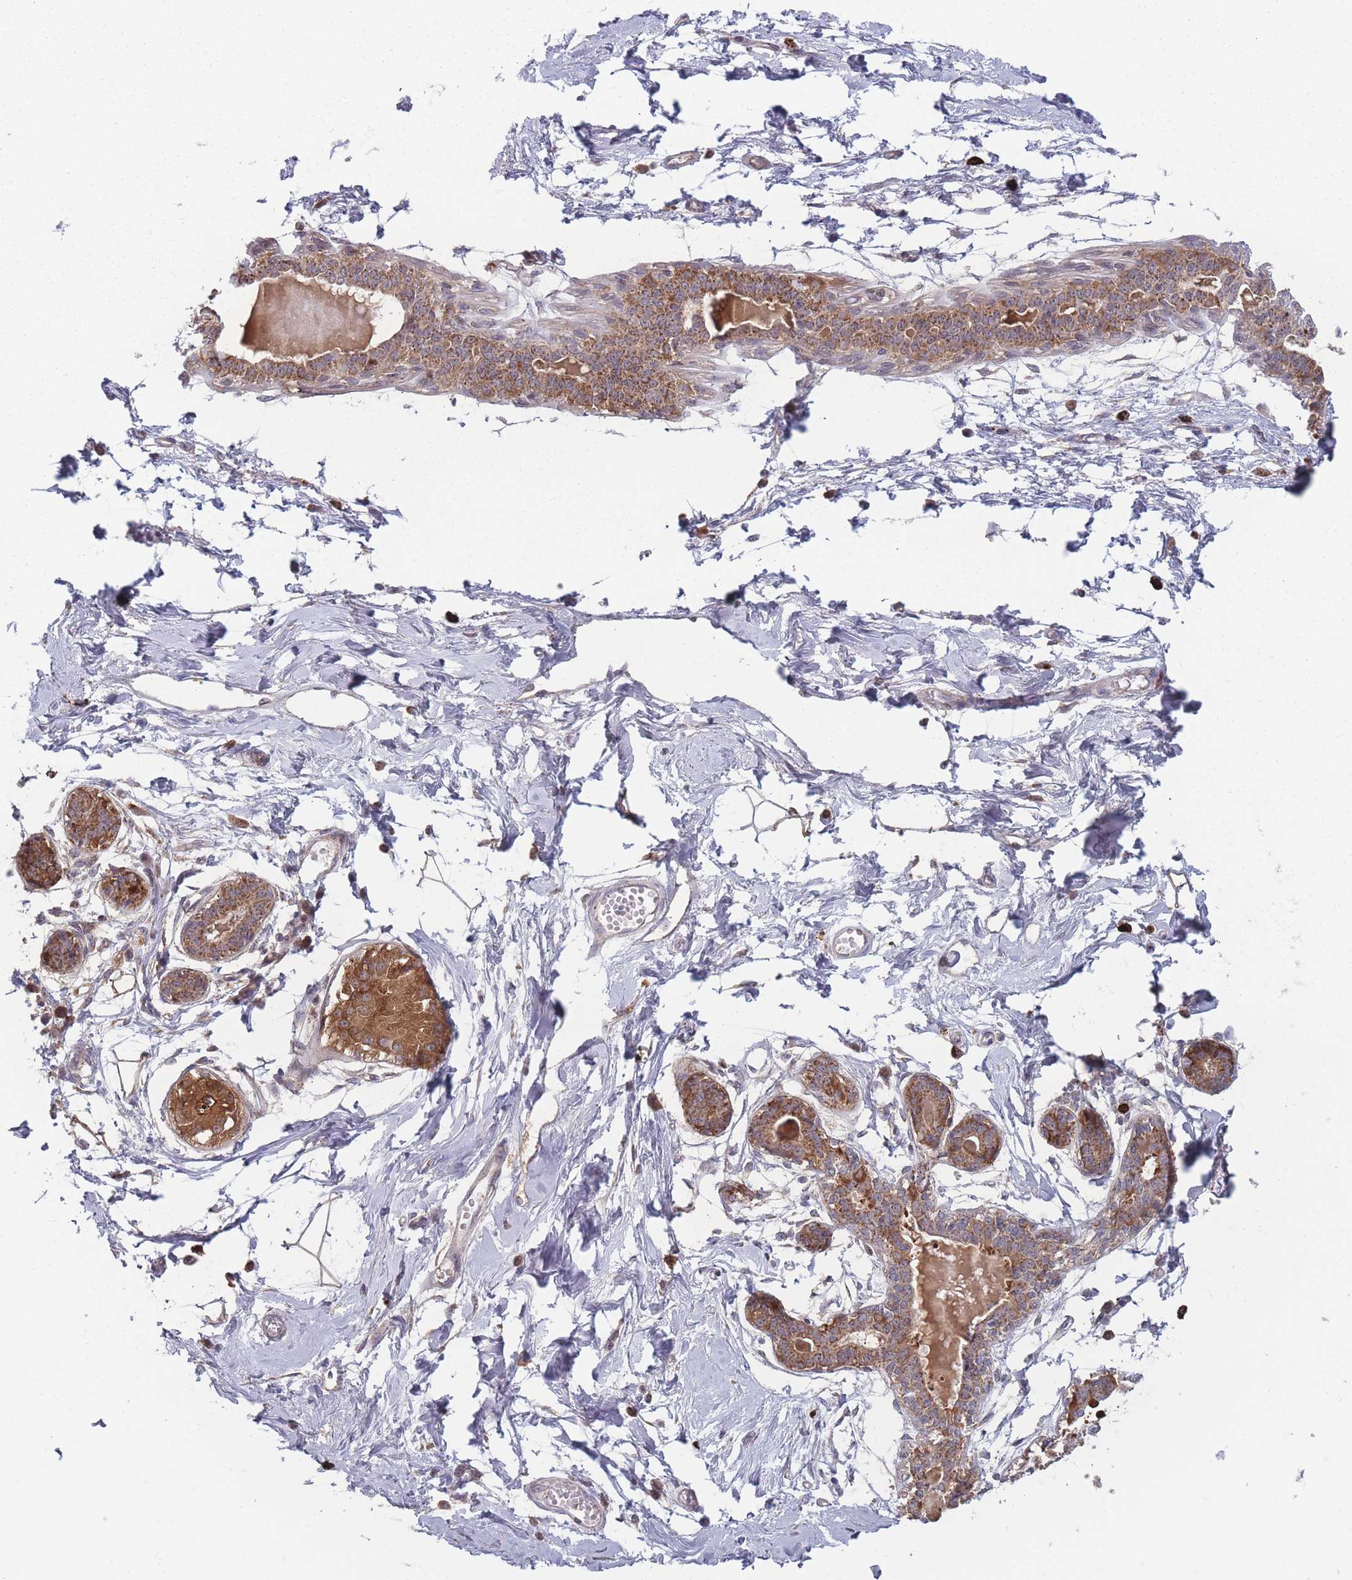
{"staining": {"intensity": "weak", "quantity": "<25%", "location": "cytoplasmic/membranous"}, "tissue": "breast", "cell_type": "Adipocytes", "image_type": "normal", "snomed": [{"axis": "morphology", "description": "Normal tissue, NOS"}, {"axis": "topography", "description": "Breast"}], "caption": "An IHC histopathology image of benign breast is shown. There is no staining in adipocytes of breast.", "gene": "TMEM232", "patient": {"sex": "female", "age": 45}}